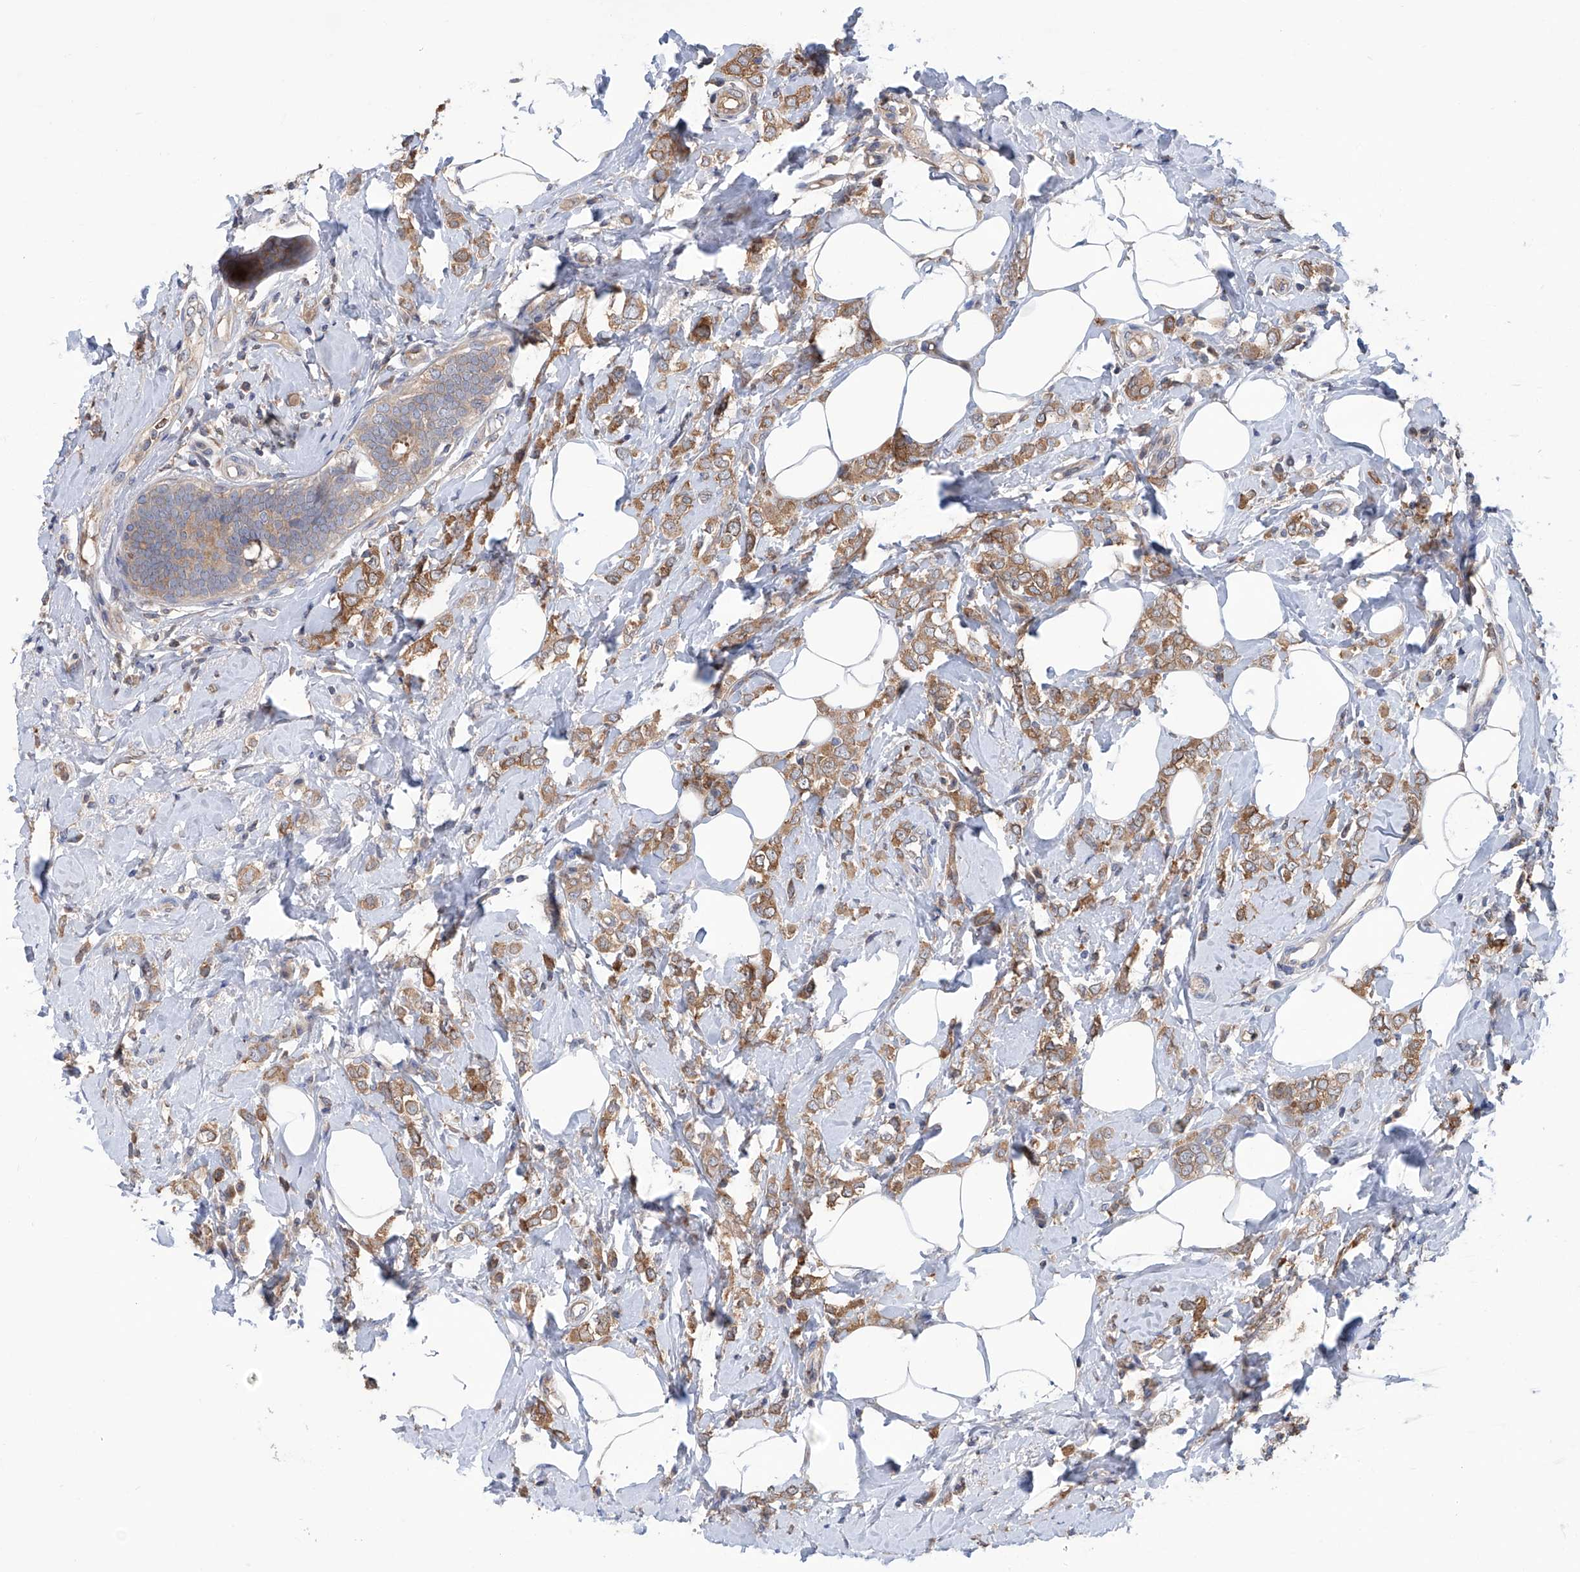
{"staining": {"intensity": "moderate", "quantity": ">75%", "location": "cytoplasmic/membranous"}, "tissue": "breast cancer", "cell_type": "Tumor cells", "image_type": "cancer", "snomed": [{"axis": "morphology", "description": "Lobular carcinoma"}, {"axis": "topography", "description": "Breast"}], "caption": "Tumor cells display medium levels of moderate cytoplasmic/membranous positivity in about >75% of cells in breast lobular carcinoma.", "gene": "NUDT17", "patient": {"sex": "female", "age": 47}}